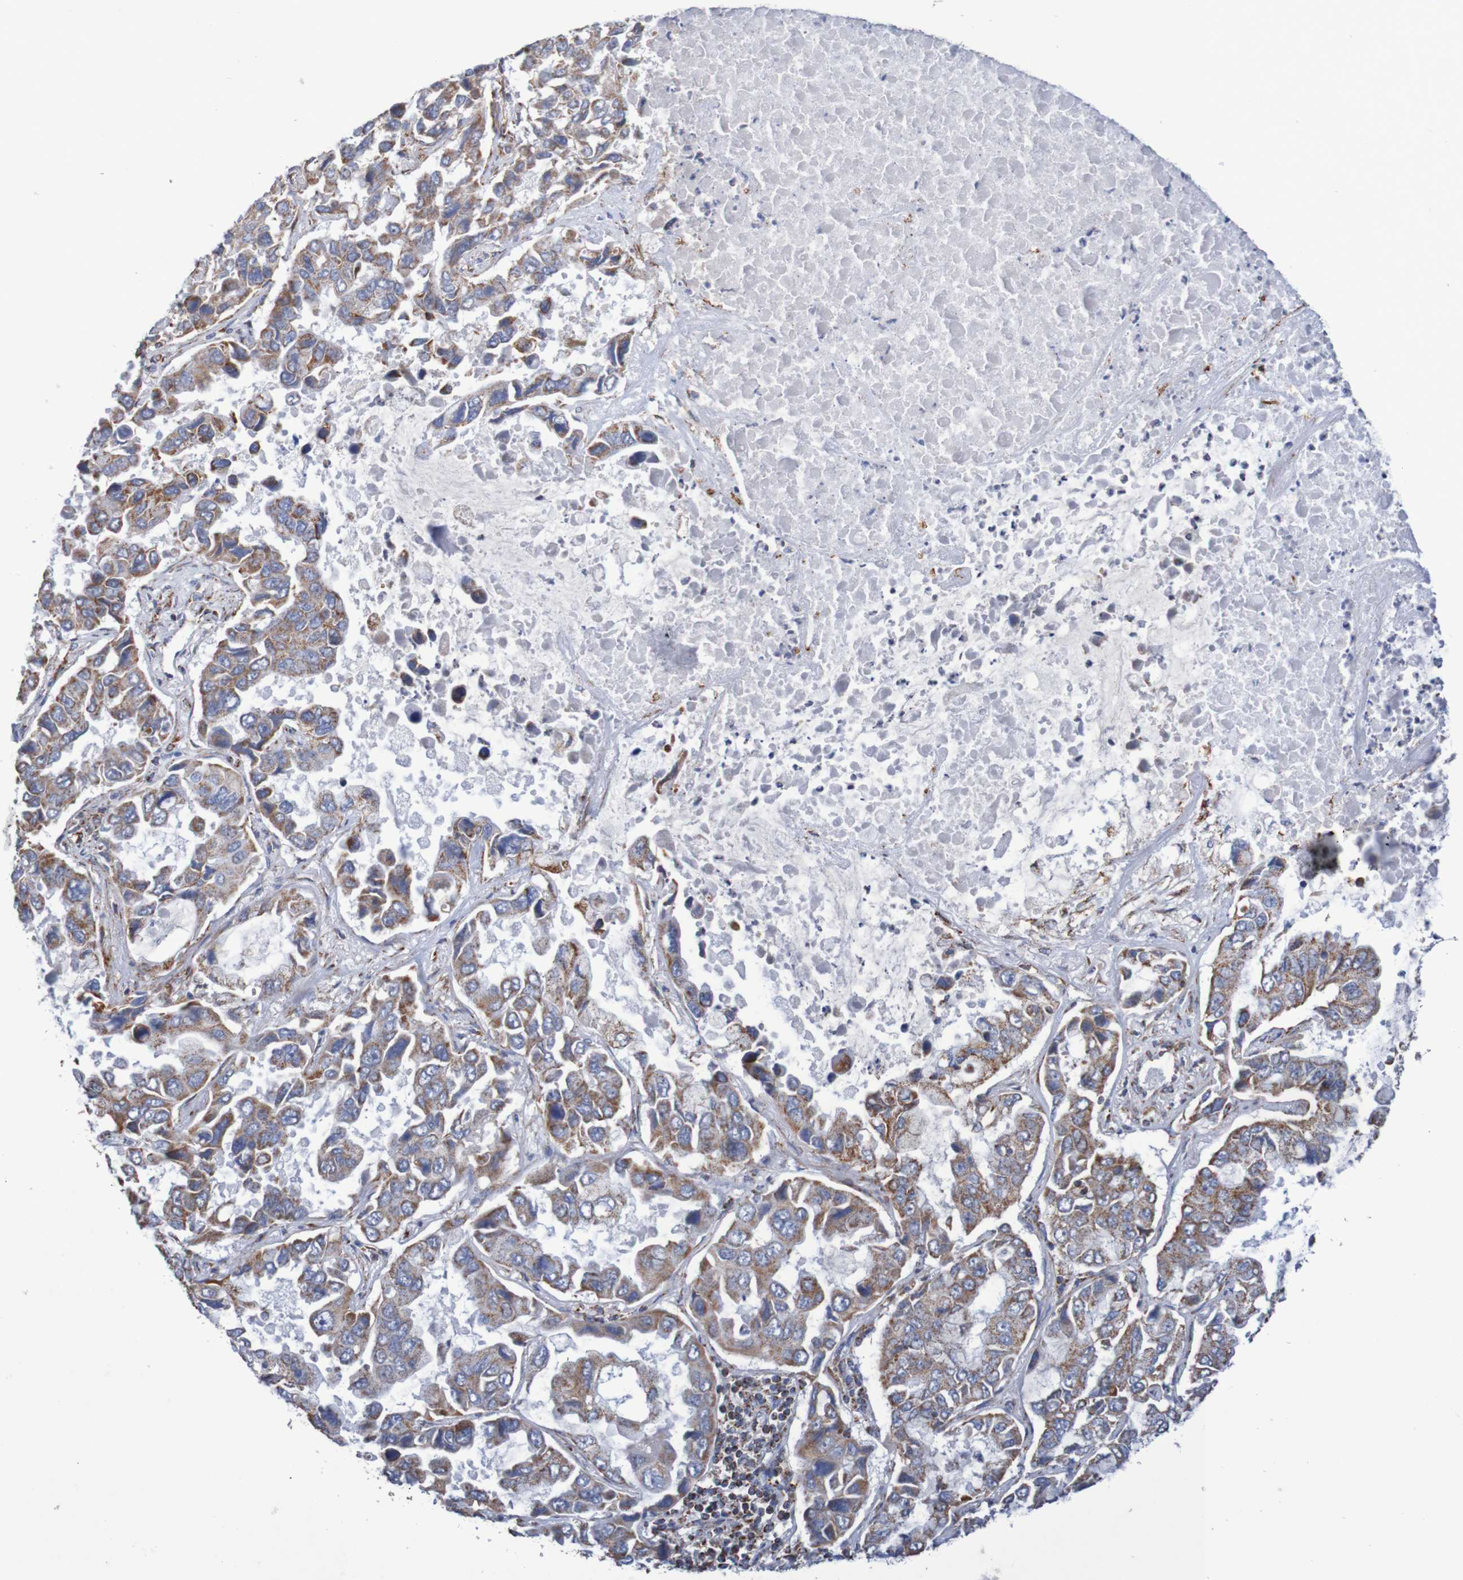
{"staining": {"intensity": "moderate", "quantity": ">75%", "location": "cytoplasmic/membranous"}, "tissue": "lung cancer", "cell_type": "Tumor cells", "image_type": "cancer", "snomed": [{"axis": "morphology", "description": "Adenocarcinoma, NOS"}, {"axis": "topography", "description": "Lung"}], "caption": "Moderate cytoplasmic/membranous expression for a protein is appreciated in approximately >75% of tumor cells of adenocarcinoma (lung) using immunohistochemistry.", "gene": "MMEL1", "patient": {"sex": "male", "age": 64}}